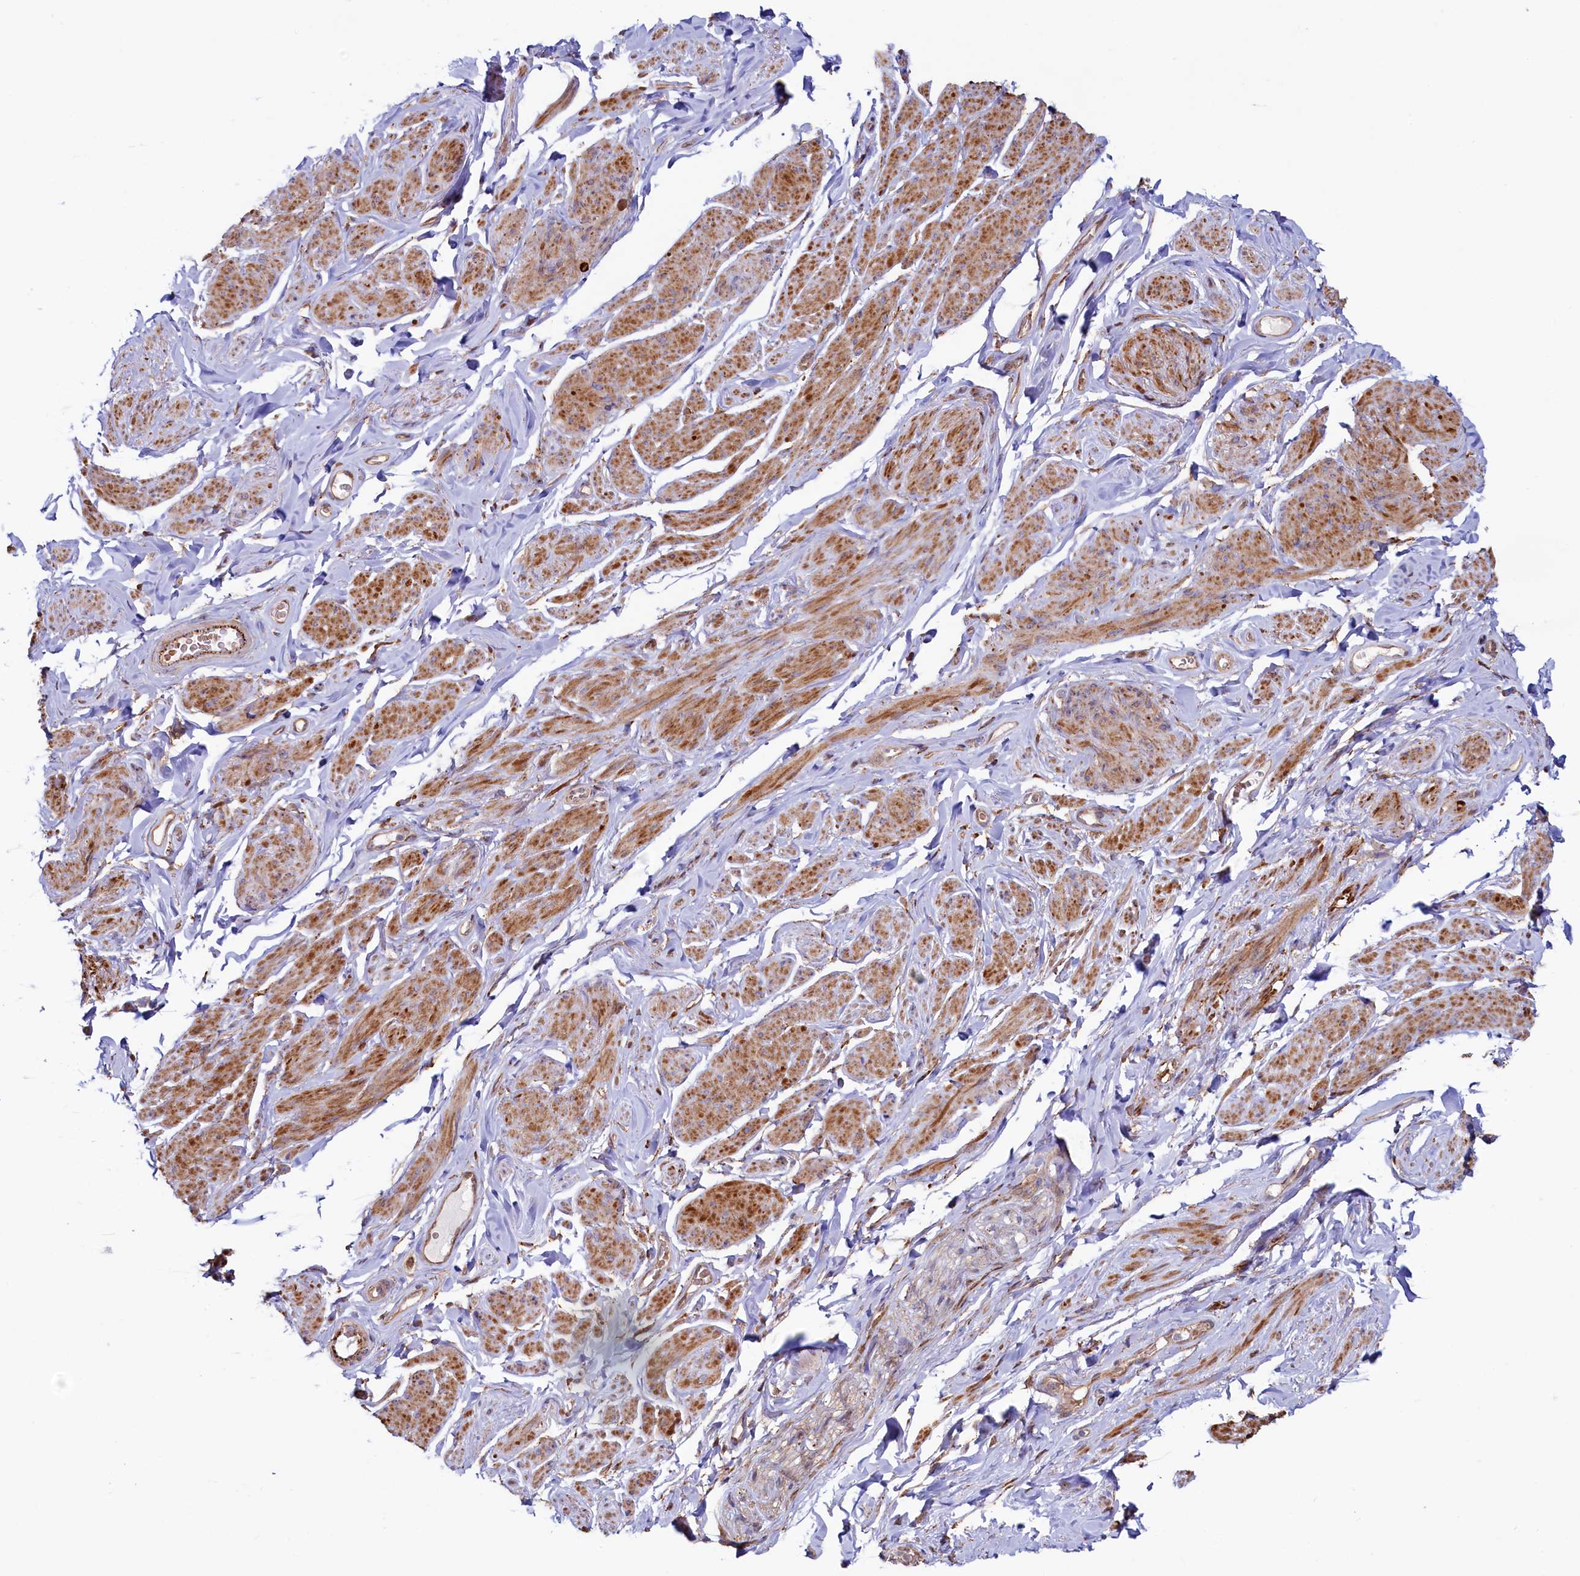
{"staining": {"intensity": "moderate", "quantity": ">75%", "location": "cytoplasmic/membranous"}, "tissue": "smooth muscle", "cell_type": "Smooth muscle cells", "image_type": "normal", "snomed": [{"axis": "morphology", "description": "Normal tissue, NOS"}, {"axis": "topography", "description": "Smooth muscle"}, {"axis": "topography", "description": "Peripheral nerve tissue"}], "caption": "Immunohistochemistry staining of normal smooth muscle, which demonstrates medium levels of moderate cytoplasmic/membranous staining in approximately >75% of smooth muscle cells indicating moderate cytoplasmic/membranous protein expression. The staining was performed using DAB (brown) for protein detection and nuclei were counterstained in hematoxylin (blue).", "gene": "ASTE1", "patient": {"sex": "male", "age": 69}}